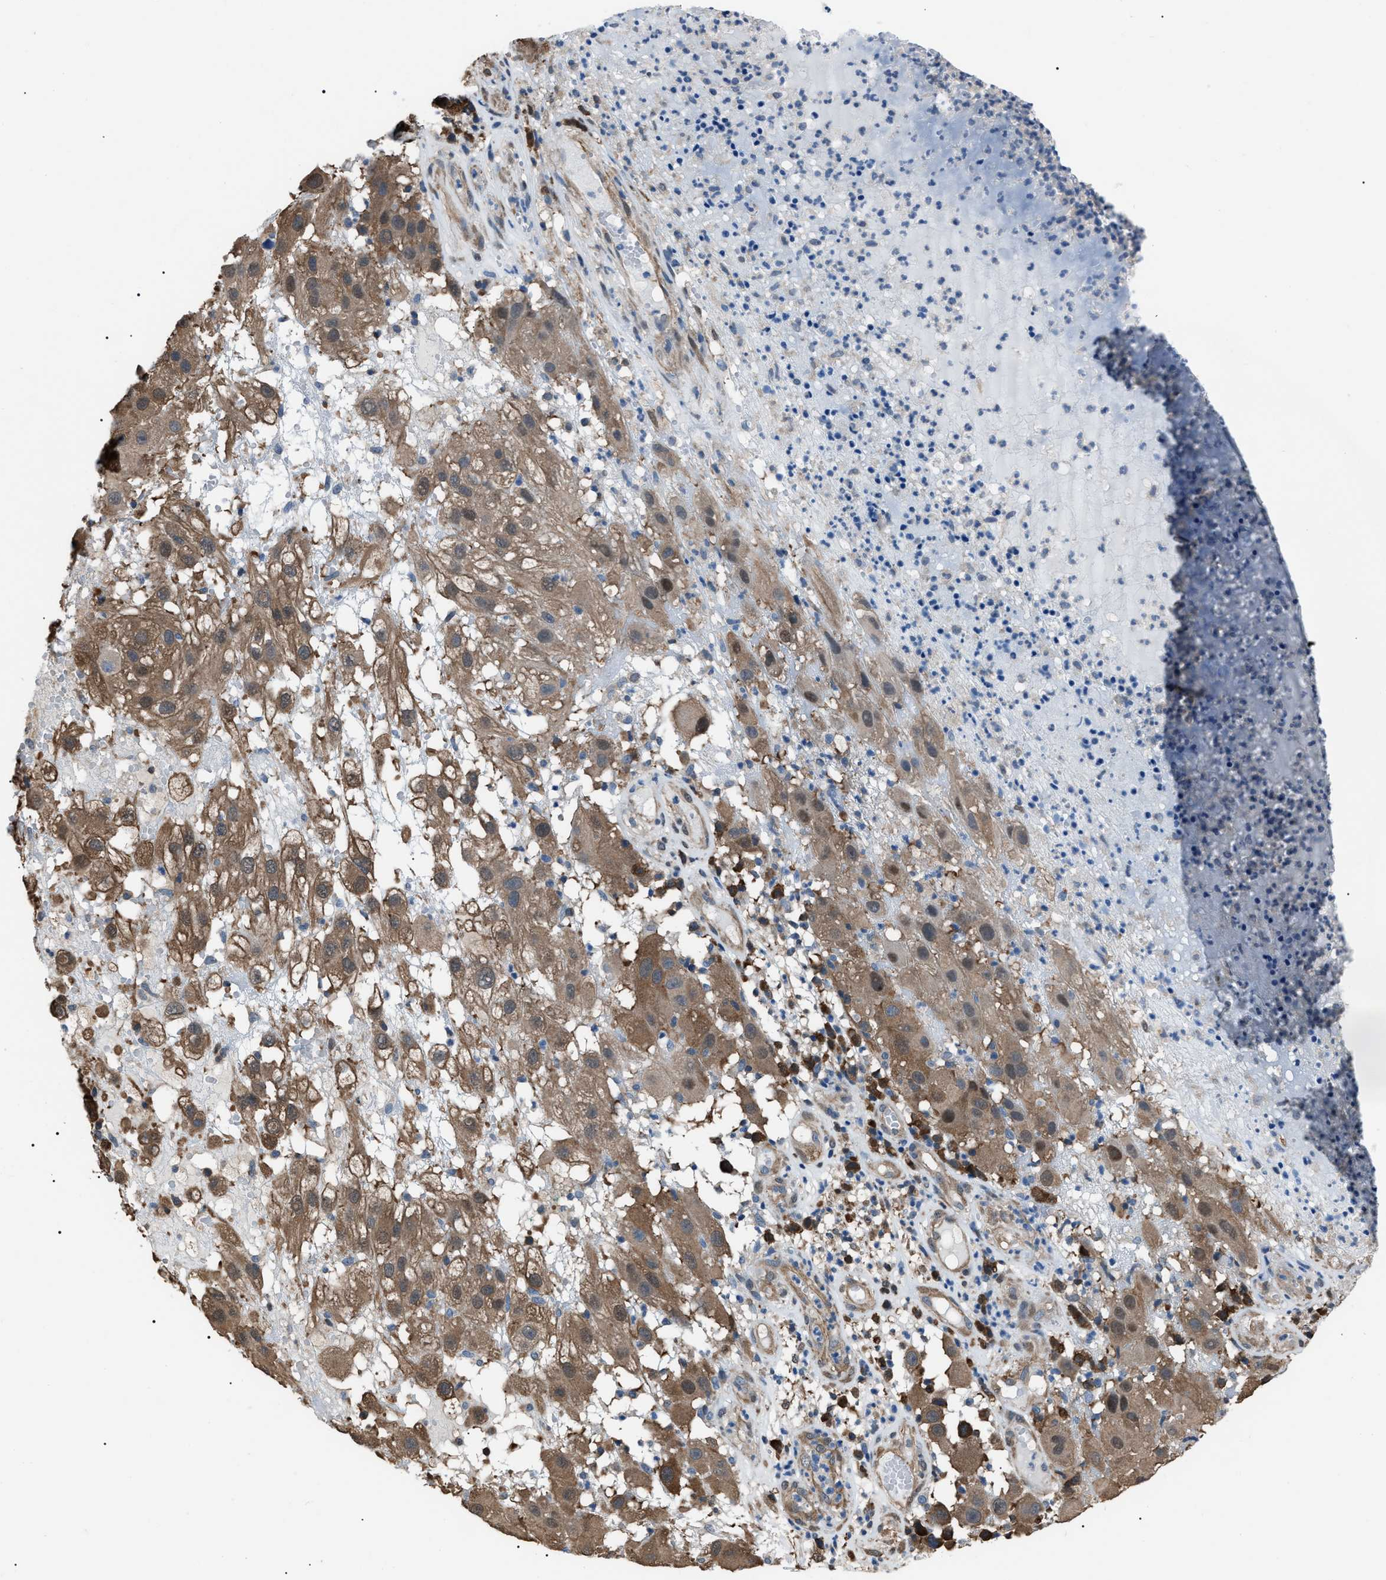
{"staining": {"intensity": "moderate", "quantity": ">75%", "location": "cytoplasmic/membranous"}, "tissue": "melanoma", "cell_type": "Tumor cells", "image_type": "cancer", "snomed": [{"axis": "morphology", "description": "Malignant melanoma, NOS"}, {"axis": "topography", "description": "Skin"}], "caption": "This micrograph demonstrates immunohistochemistry staining of human melanoma, with medium moderate cytoplasmic/membranous expression in approximately >75% of tumor cells.", "gene": "PDCD5", "patient": {"sex": "female", "age": 81}}